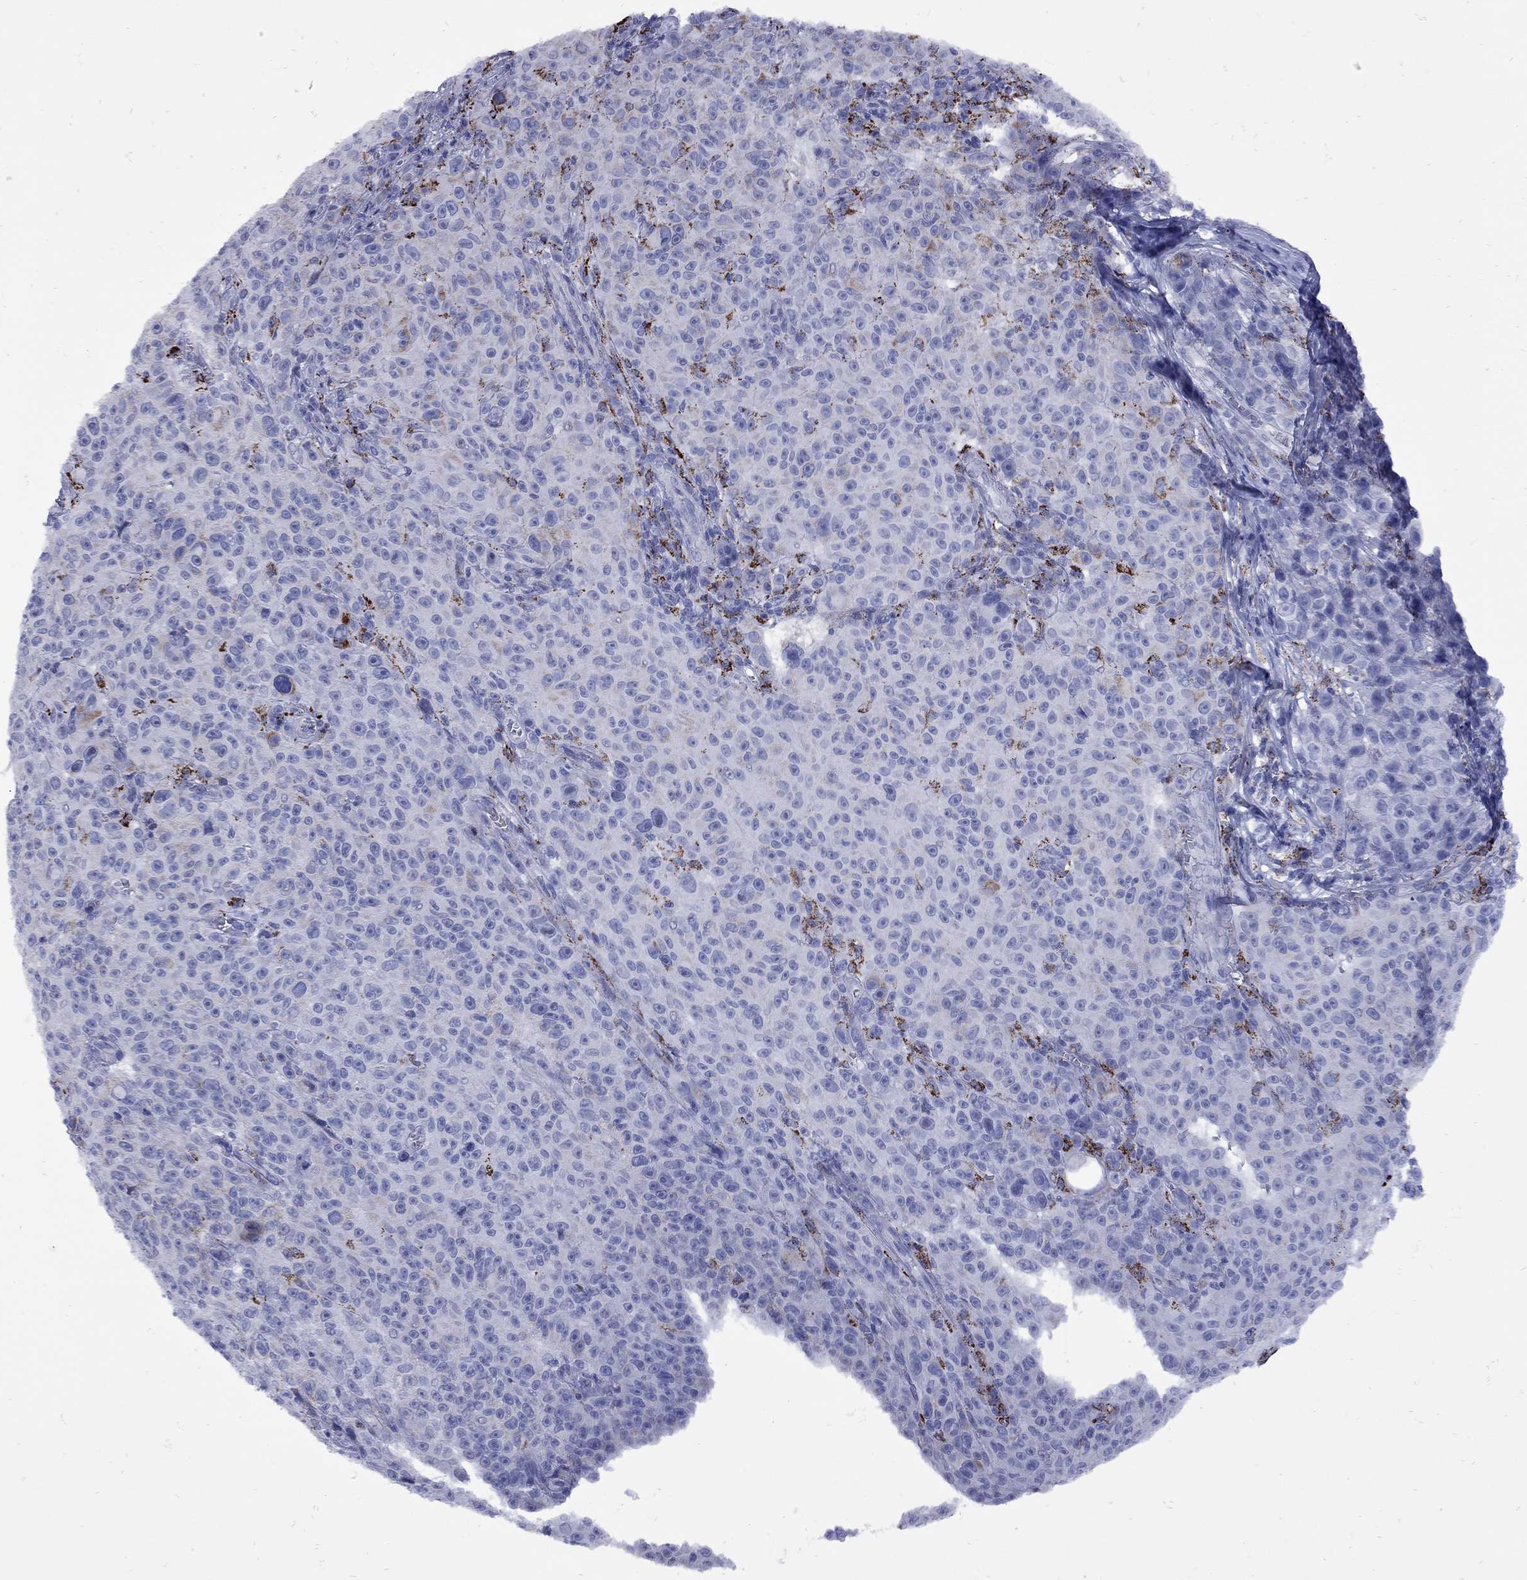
{"staining": {"intensity": "strong", "quantity": "<25%", "location": "cytoplasmic/membranous"}, "tissue": "melanoma", "cell_type": "Tumor cells", "image_type": "cancer", "snomed": [{"axis": "morphology", "description": "Malignant melanoma, NOS"}, {"axis": "topography", "description": "Skin"}], "caption": "Malignant melanoma tissue exhibits strong cytoplasmic/membranous expression in approximately <25% of tumor cells, visualized by immunohistochemistry.", "gene": "SESTD1", "patient": {"sex": "female", "age": 82}}